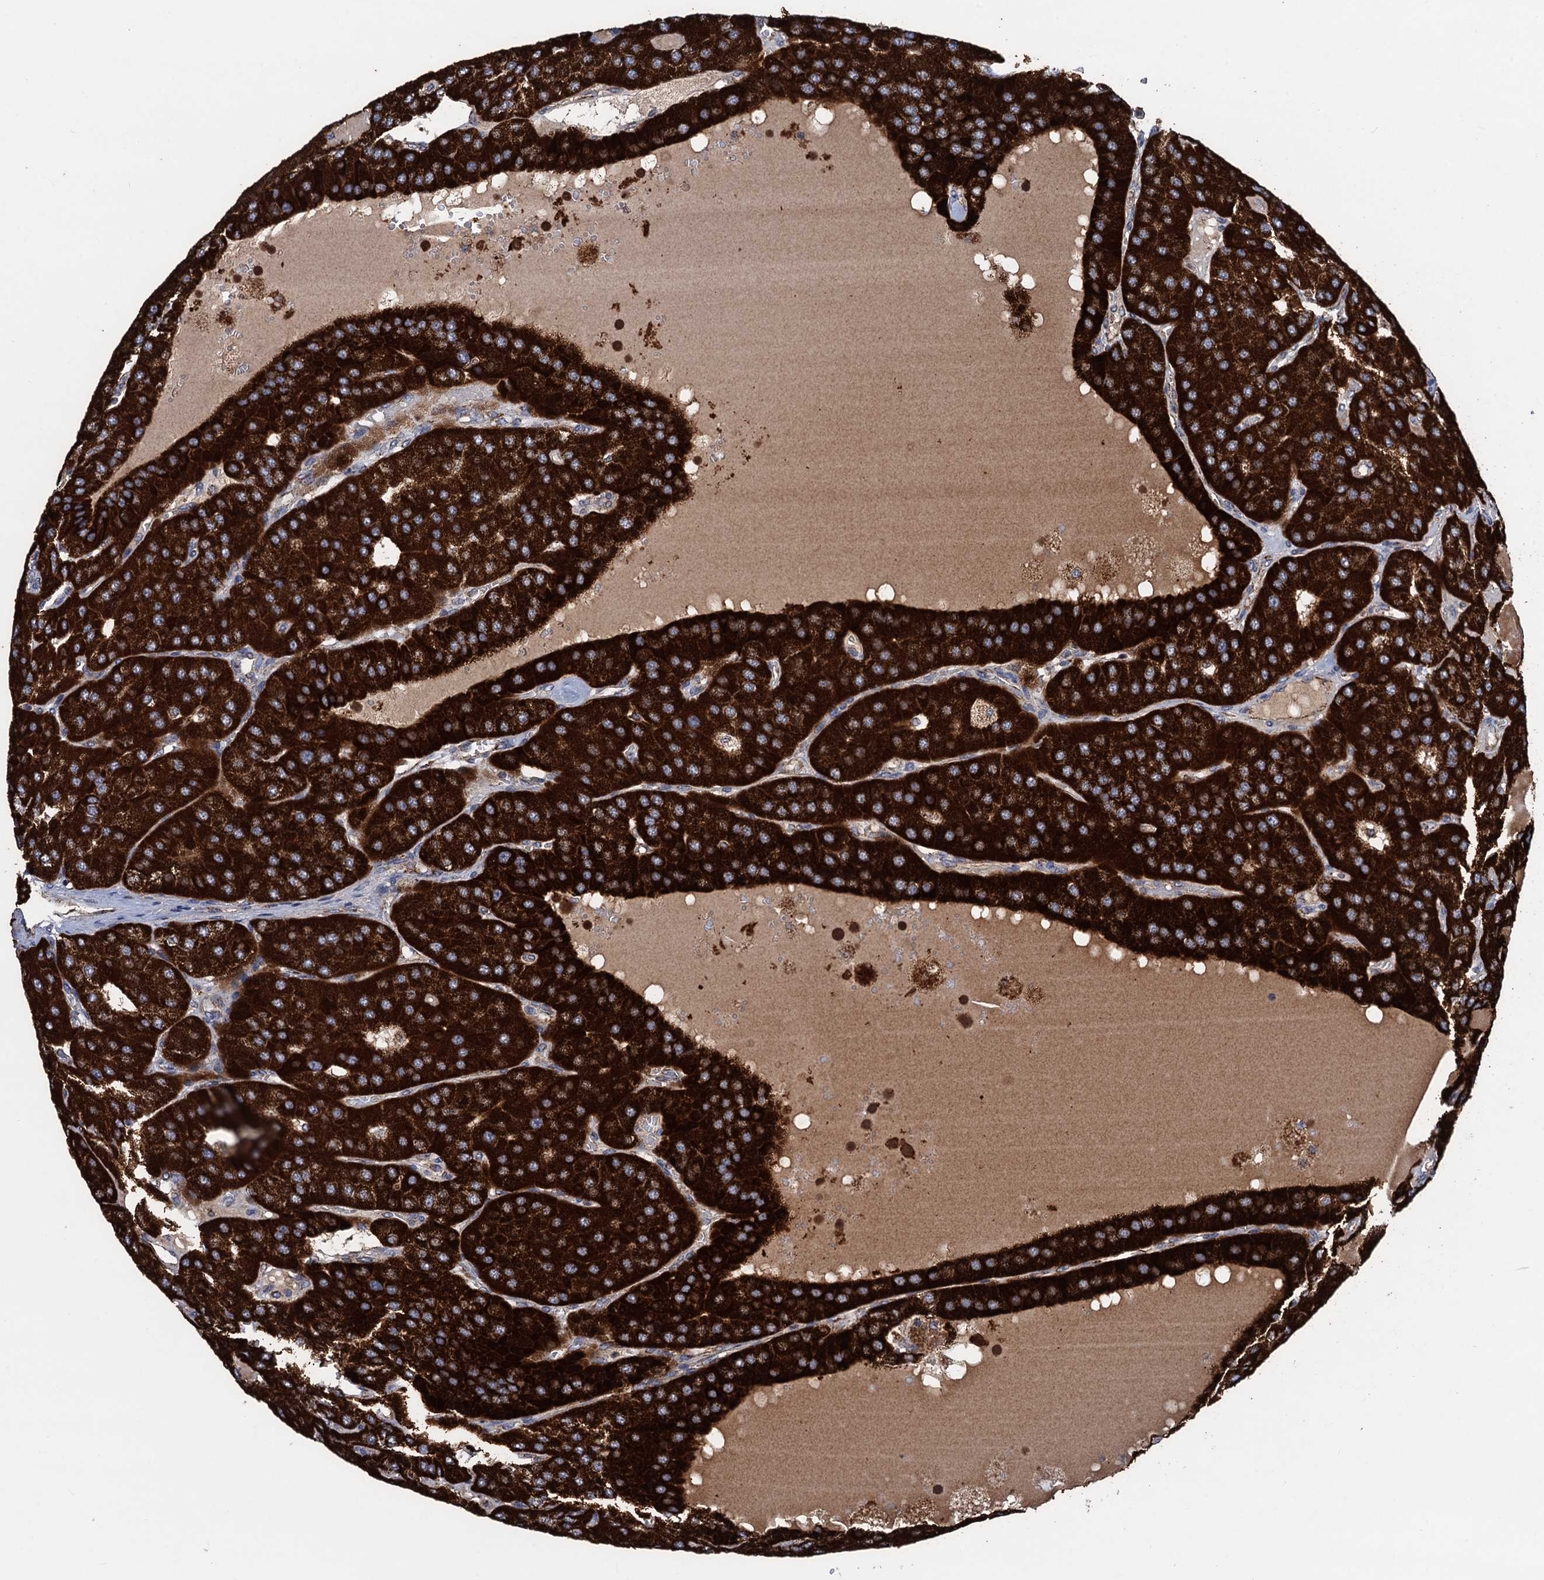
{"staining": {"intensity": "strong", "quantity": ">75%", "location": "cytoplasmic/membranous"}, "tissue": "parathyroid gland", "cell_type": "Glandular cells", "image_type": "normal", "snomed": [{"axis": "morphology", "description": "Normal tissue, NOS"}, {"axis": "morphology", "description": "Adenoma, NOS"}, {"axis": "topography", "description": "Parathyroid gland"}], "caption": "IHC micrograph of normal parathyroid gland: human parathyroid gland stained using IHC displays high levels of strong protein expression localized specifically in the cytoplasmic/membranous of glandular cells, appearing as a cytoplasmic/membranous brown color.", "gene": "DGLUCY", "patient": {"sex": "female", "age": 86}}